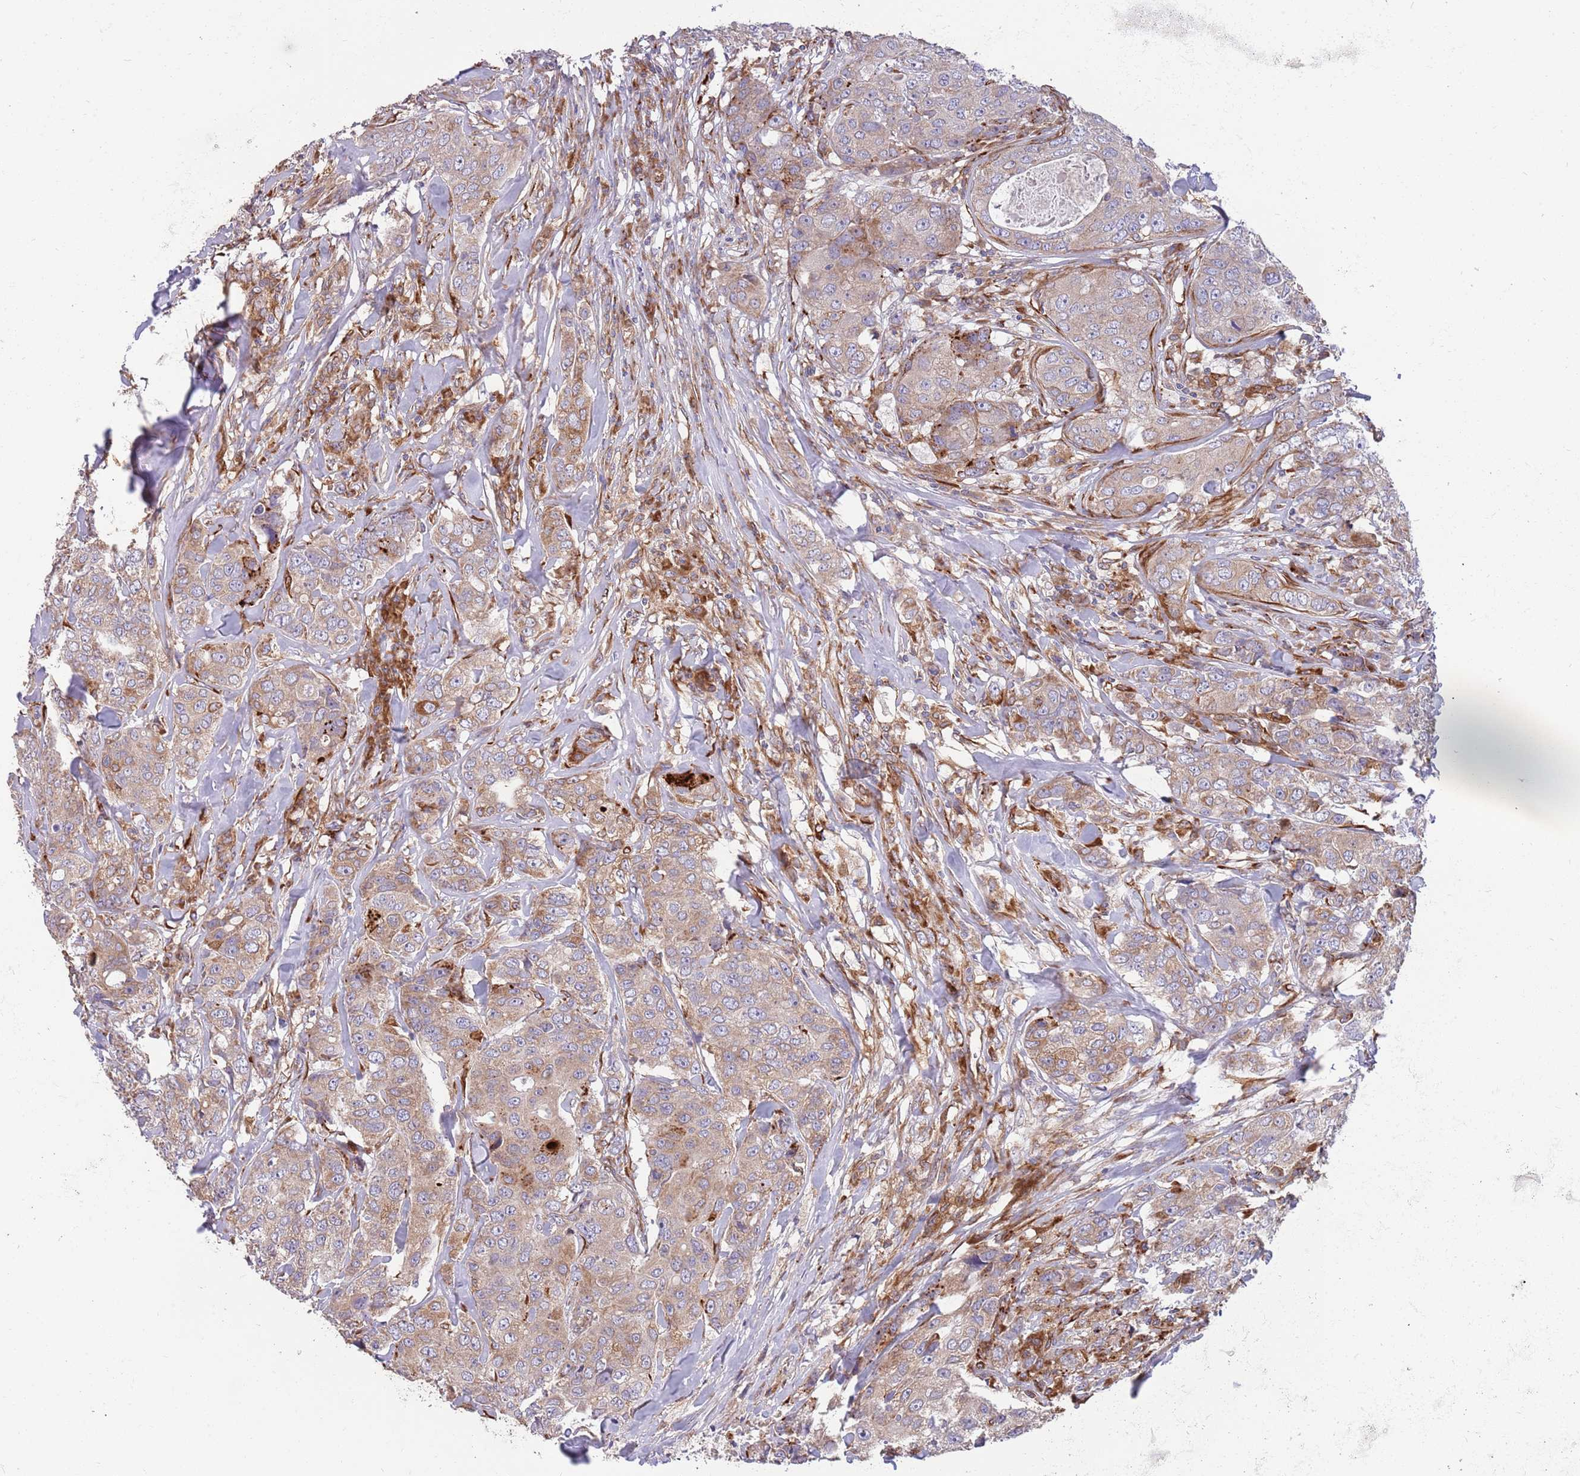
{"staining": {"intensity": "weak", "quantity": ">75%", "location": "cytoplasmic/membranous"}, "tissue": "breast cancer", "cell_type": "Tumor cells", "image_type": "cancer", "snomed": [{"axis": "morphology", "description": "Duct carcinoma"}, {"axis": "topography", "description": "Breast"}], "caption": "Immunohistochemistry (IHC) (DAB) staining of human breast intraductal carcinoma shows weak cytoplasmic/membranous protein positivity in about >75% of tumor cells. (IHC, brightfield microscopy, high magnification).", "gene": "ARMCX6", "patient": {"sex": "female", "age": 43}}